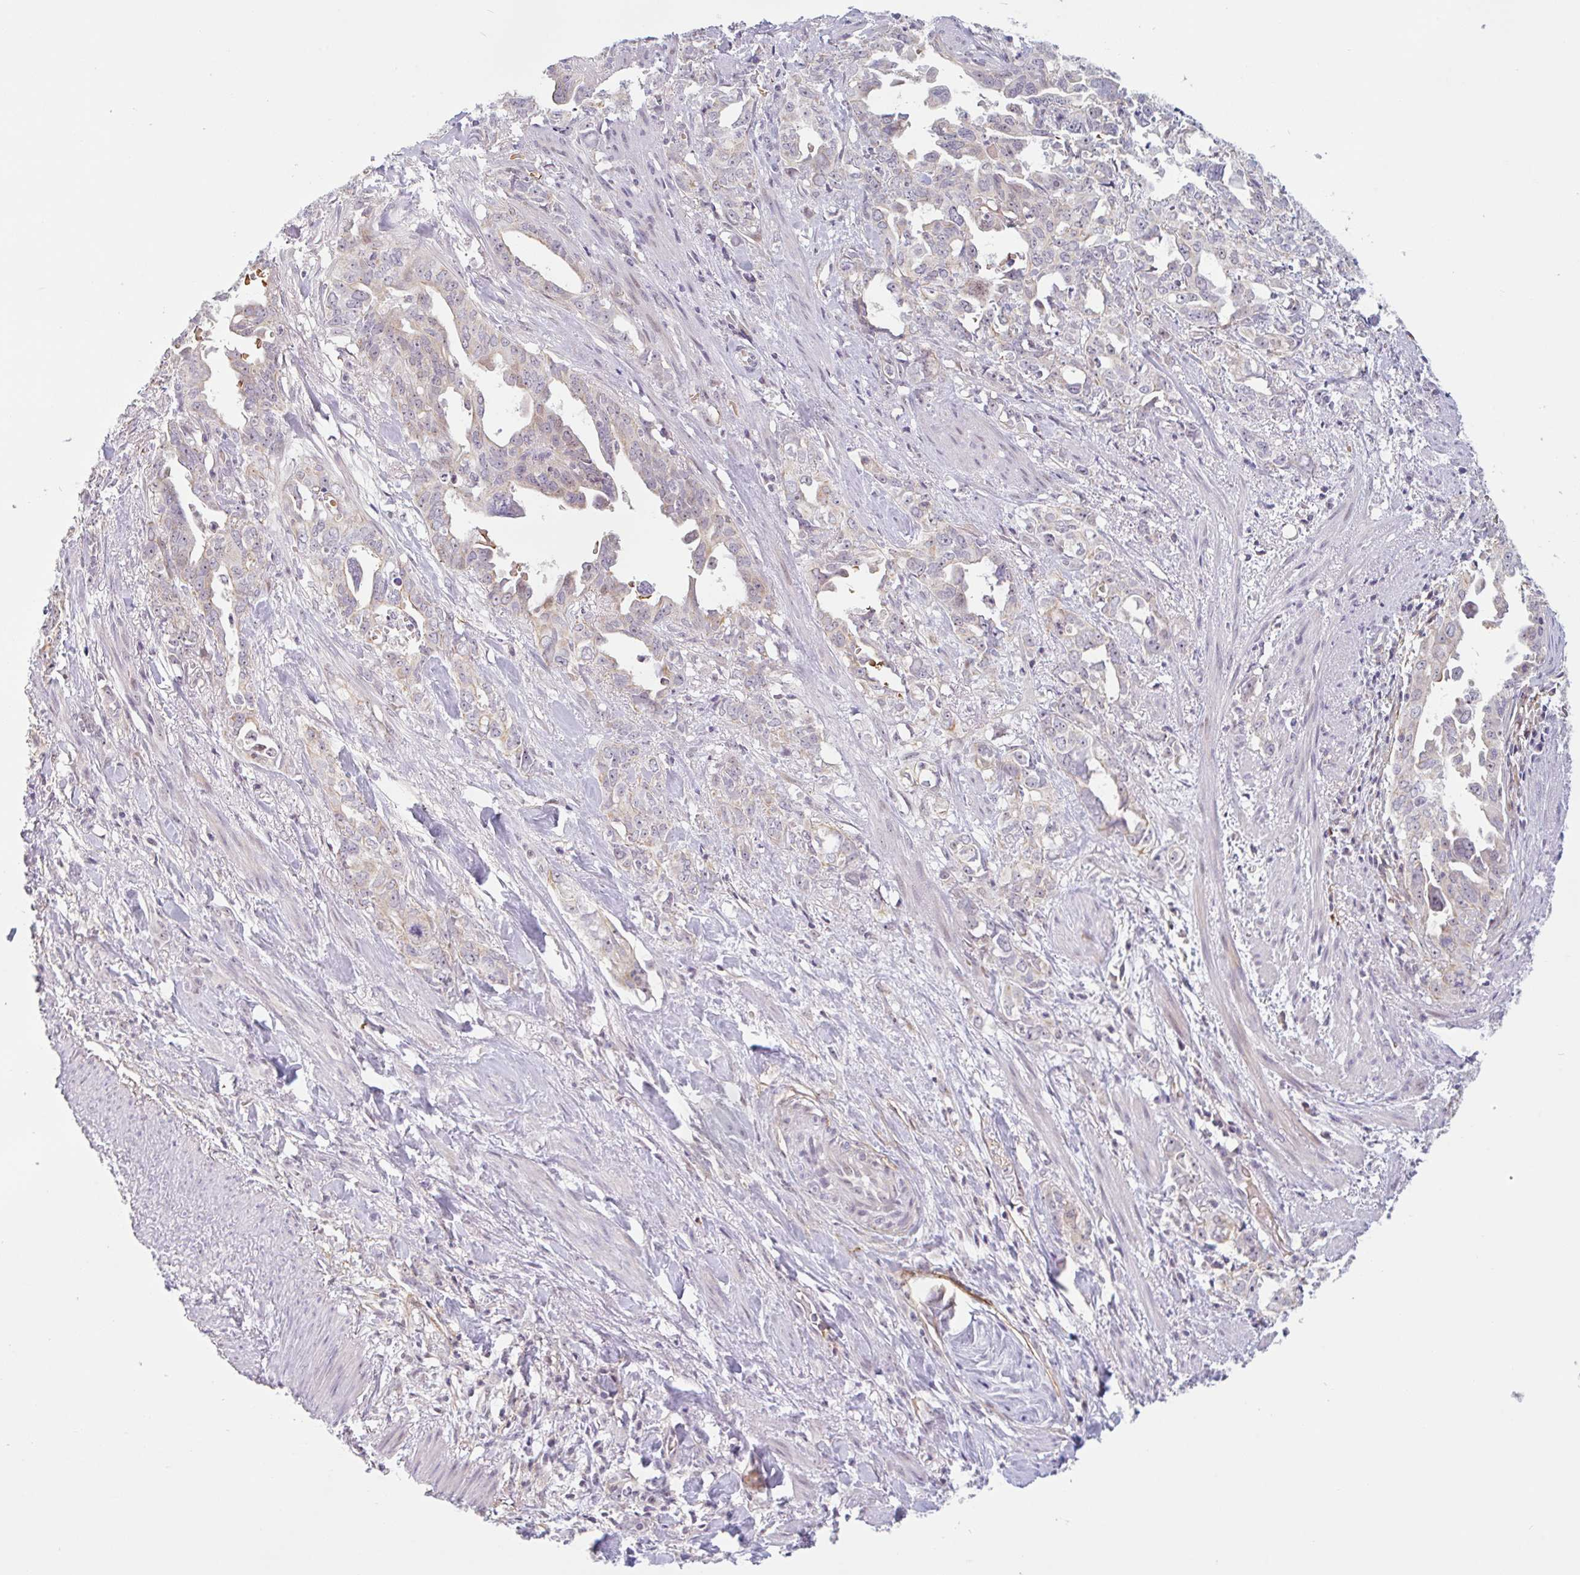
{"staining": {"intensity": "weak", "quantity": "<25%", "location": "cytoplasmic/membranous"}, "tissue": "endometrial cancer", "cell_type": "Tumor cells", "image_type": "cancer", "snomed": [{"axis": "morphology", "description": "Adenocarcinoma, NOS"}, {"axis": "topography", "description": "Endometrium"}], "caption": "This is a histopathology image of immunohistochemistry (IHC) staining of endometrial cancer (adenocarcinoma), which shows no expression in tumor cells. (DAB immunohistochemistry with hematoxylin counter stain).", "gene": "TMEM119", "patient": {"sex": "female", "age": 65}}